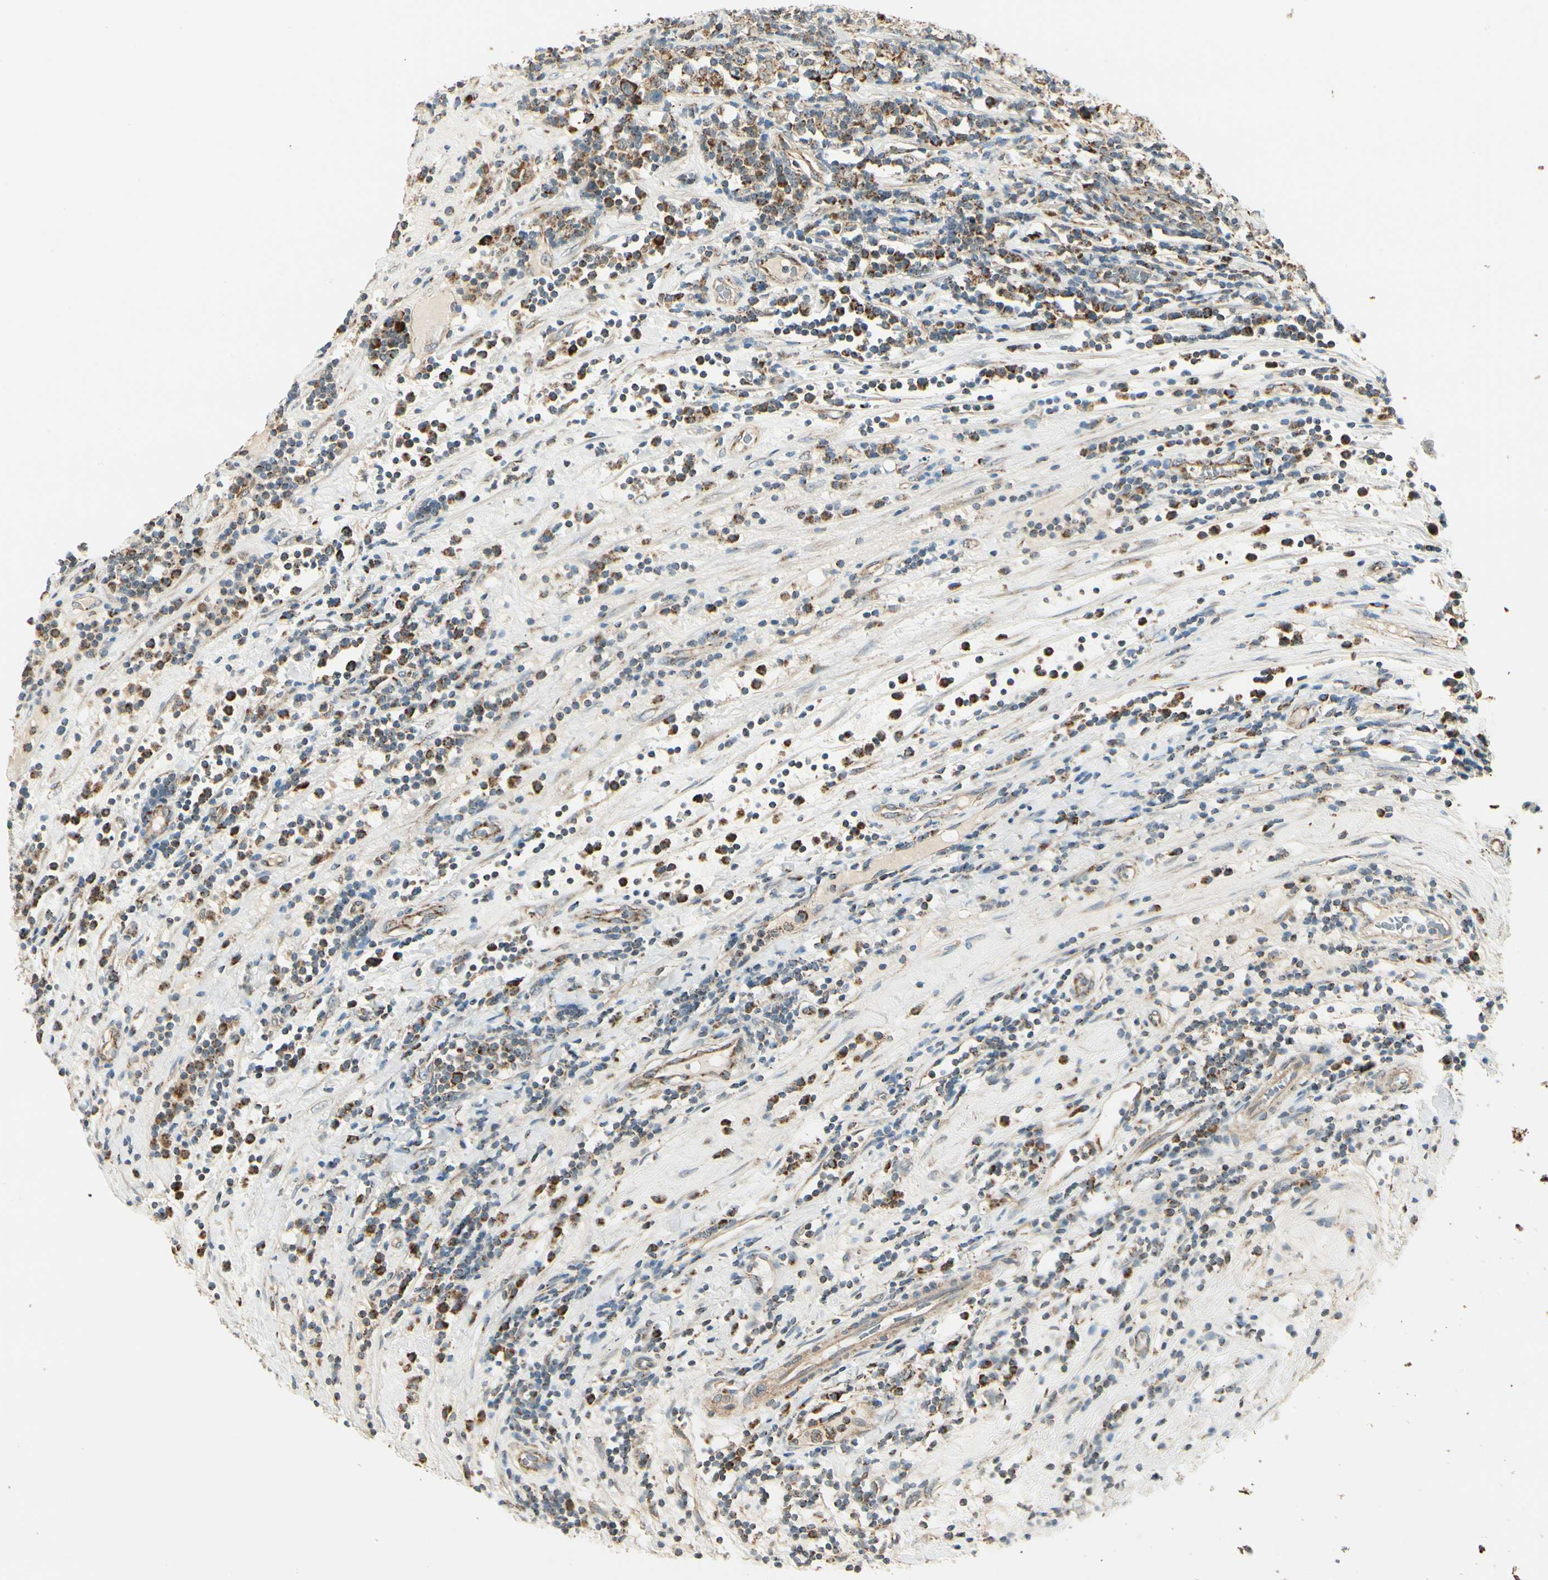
{"staining": {"intensity": "strong", "quantity": ">75%", "location": "cytoplasmic/membranous"}, "tissue": "testis cancer", "cell_type": "Tumor cells", "image_type": "cancer", "snomed": [{"axis": "morphology", "description": "Seminoma, NOS"}, {"axis": "topography", "description": "Testis"}], "caption": "Protein expression by immunohistochemistry (IHC) exhibits strong cytoplasmic/membranous positivity in approximately >75% of tumor cells in testis cancer (seminoma).", "gene": "EPHB3", "patient": {"sex": "male", "age": 43}}